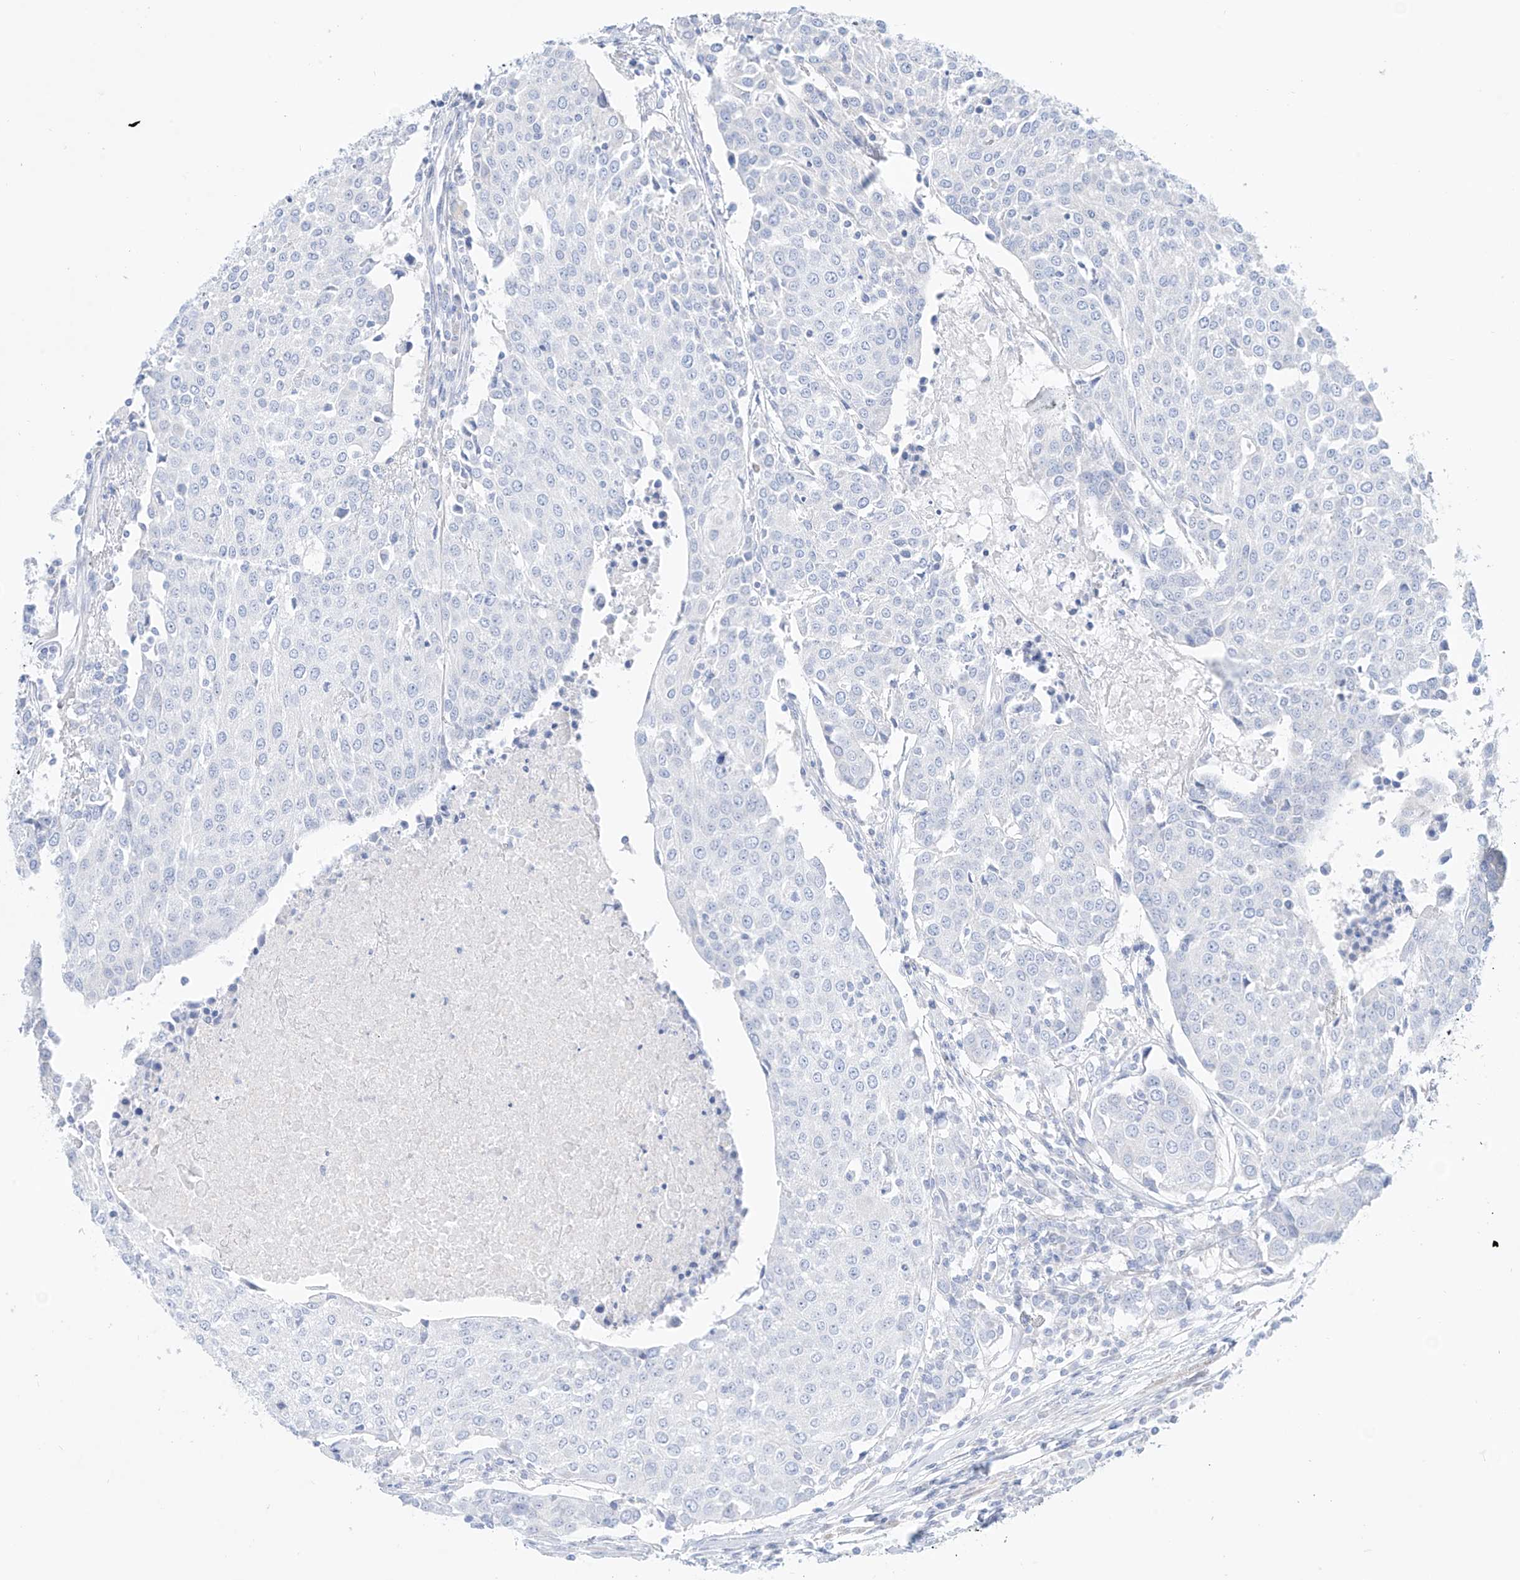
{"staining": {"intensity": "negative", "quantity": "none", "location": "none"}, "tissue": "urothelial cancer", "cell_type": "Tumor cells", "image_type": "cancer", "snomed": [{"axis": "morphology", "description": "Urothelial carcinoma, High grade"}, {"axis": "topography", "description": "Urinary bladder"}], "caption": "Urothelial cancer was stained to show a protein in brown. There is no significant expression in tumor cells.", "gene": "SLC26A3", "patient": {"sex": "female", "age": 85}}